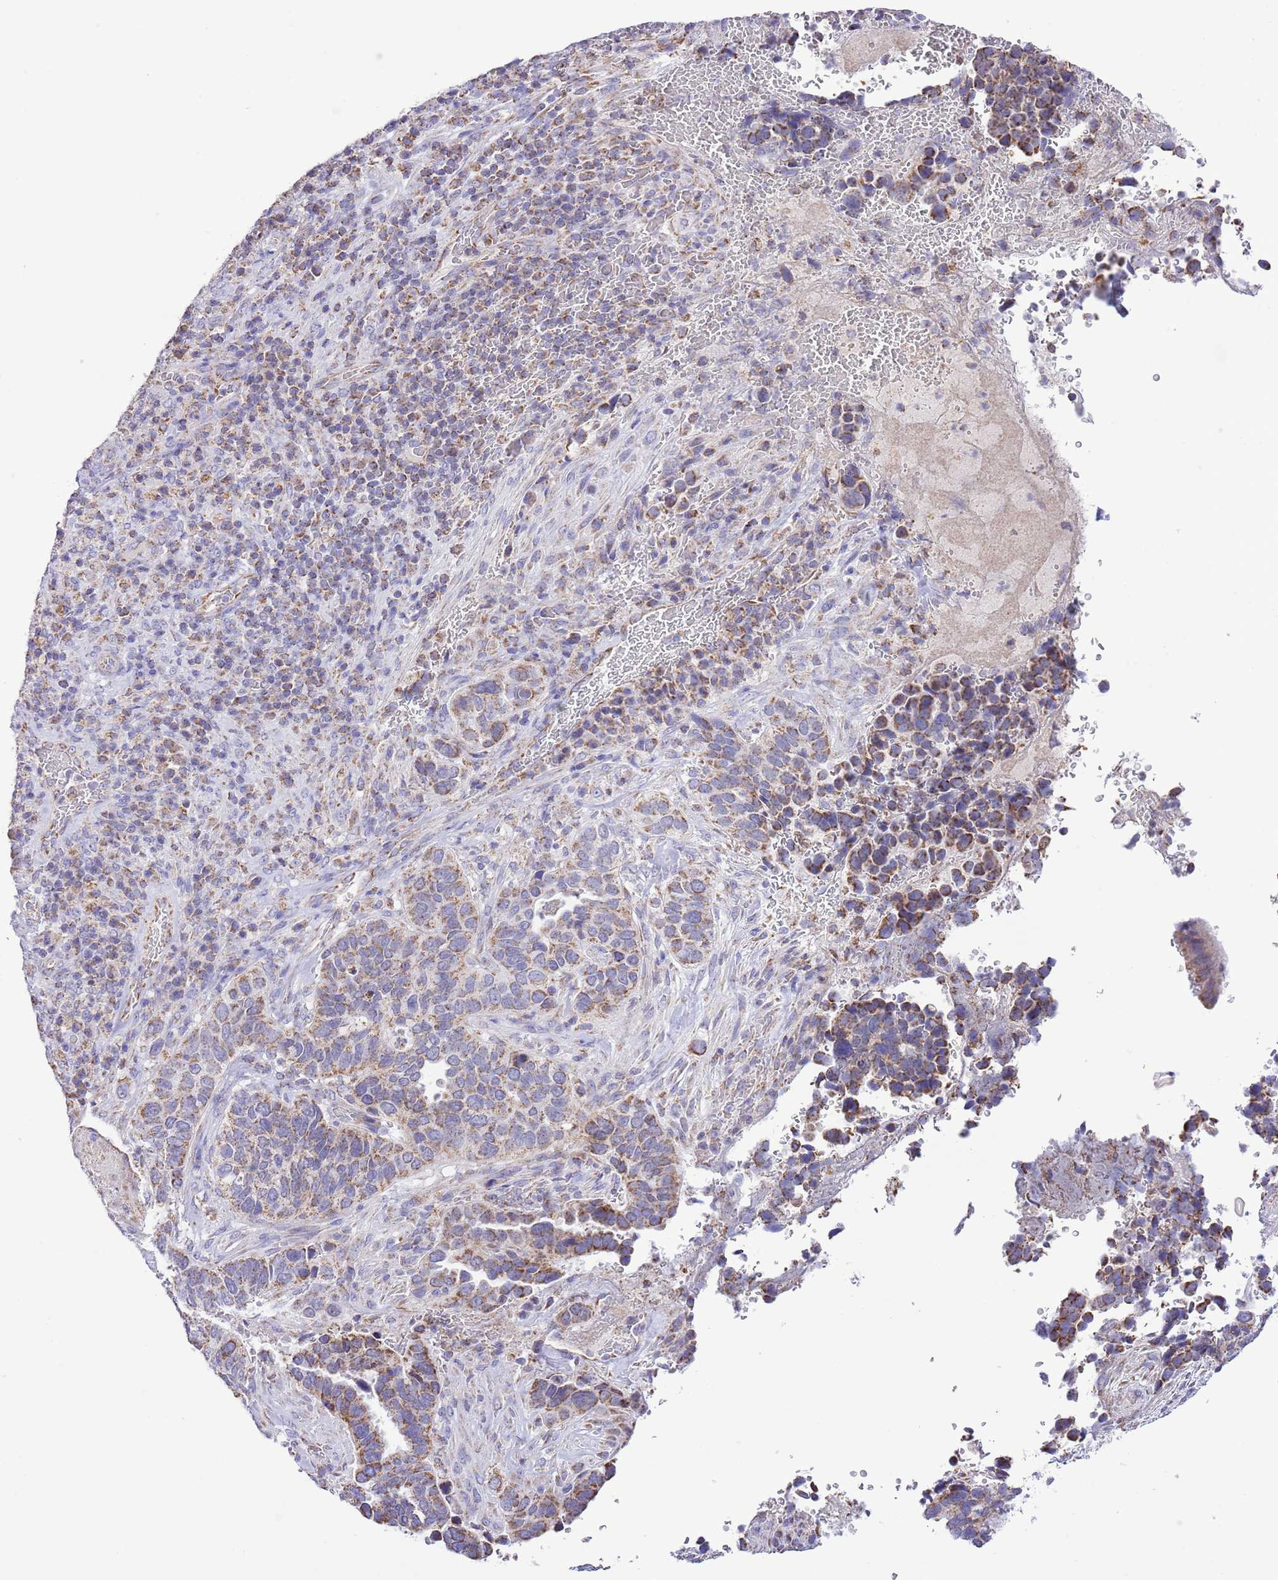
{"staining": {"intensity": "moderate", "quantity": ">75%", "location": "cytoplasmic/membranous"}, "tissue": "cervical cancer", "cell_type": "Tumor cells", "image_type": "cancer", "snomed": [{"axis": "morphology", "description": "Squamous cell carcinoma, NOS"}, {"axis": "topography", "description": "Cervix"}], "caption": "The immunohistochemical stain shows moderate cytoplasmic/membranous staining in tumor cells of cervical cancer (squamous cell carcinoma) tissue. (DAB = brown stain, brightfield microscopy at high magnification).", "gene": "TEKTIP1", "patient": {"sex": "female", "age": 38}}